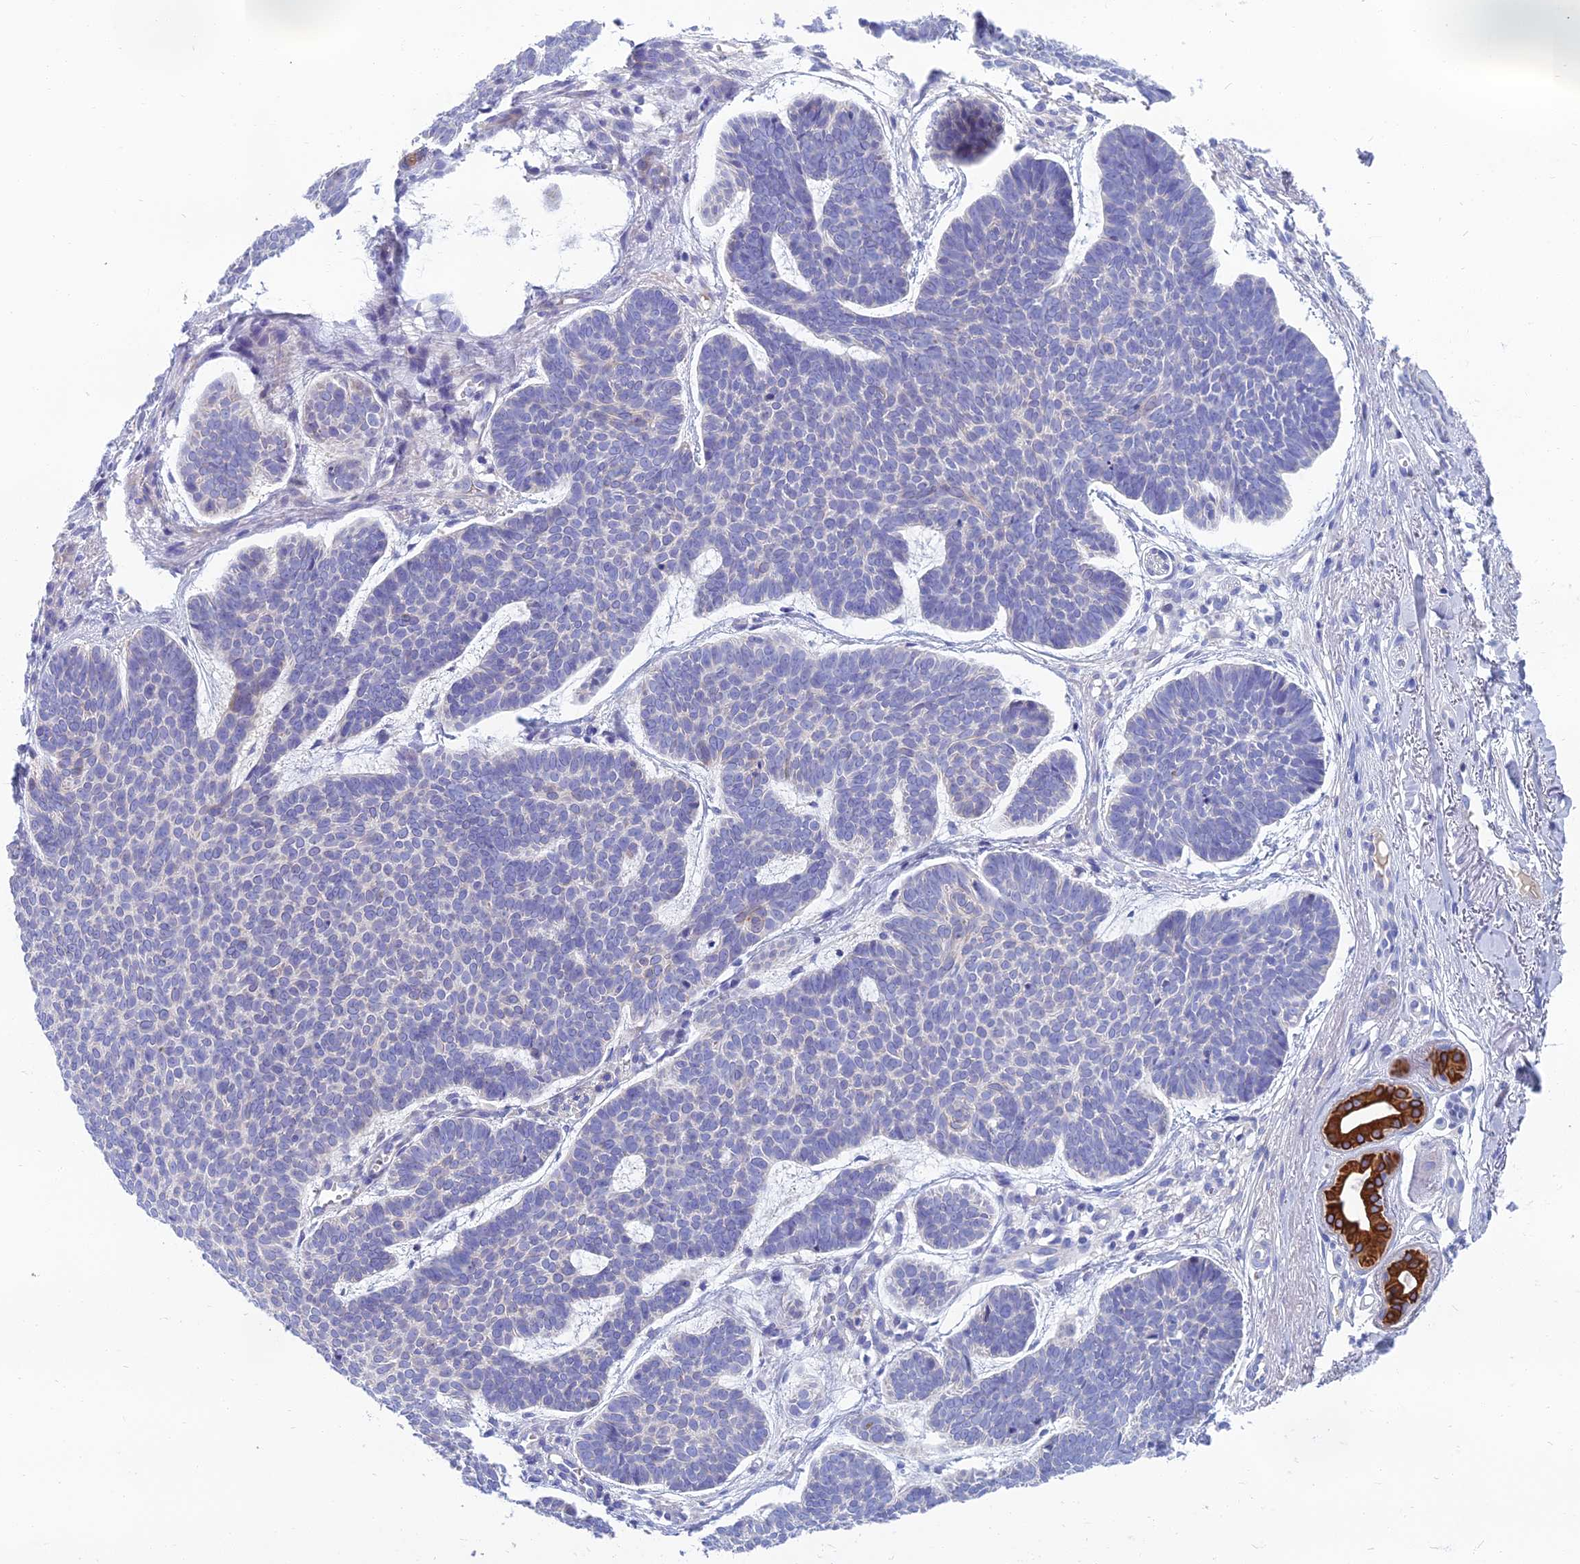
{"staining": {"intensity": "negative", "quantity": "none", "location": "none"}, "tissue": "skin cancer", "cell_type": "Tumor cells", "image_type": "cancer", "snomed": [{"axis": "morphology", "description": "Basal cell carcinoma"}, {"axis": "topography", "description": "Skin"}], "caption": "Tumor cells are negative for protein expression in human basal cell carcinoma (skin).", "gene": "SPTLC3", "patient": {"sex": "female", "age": 74}}